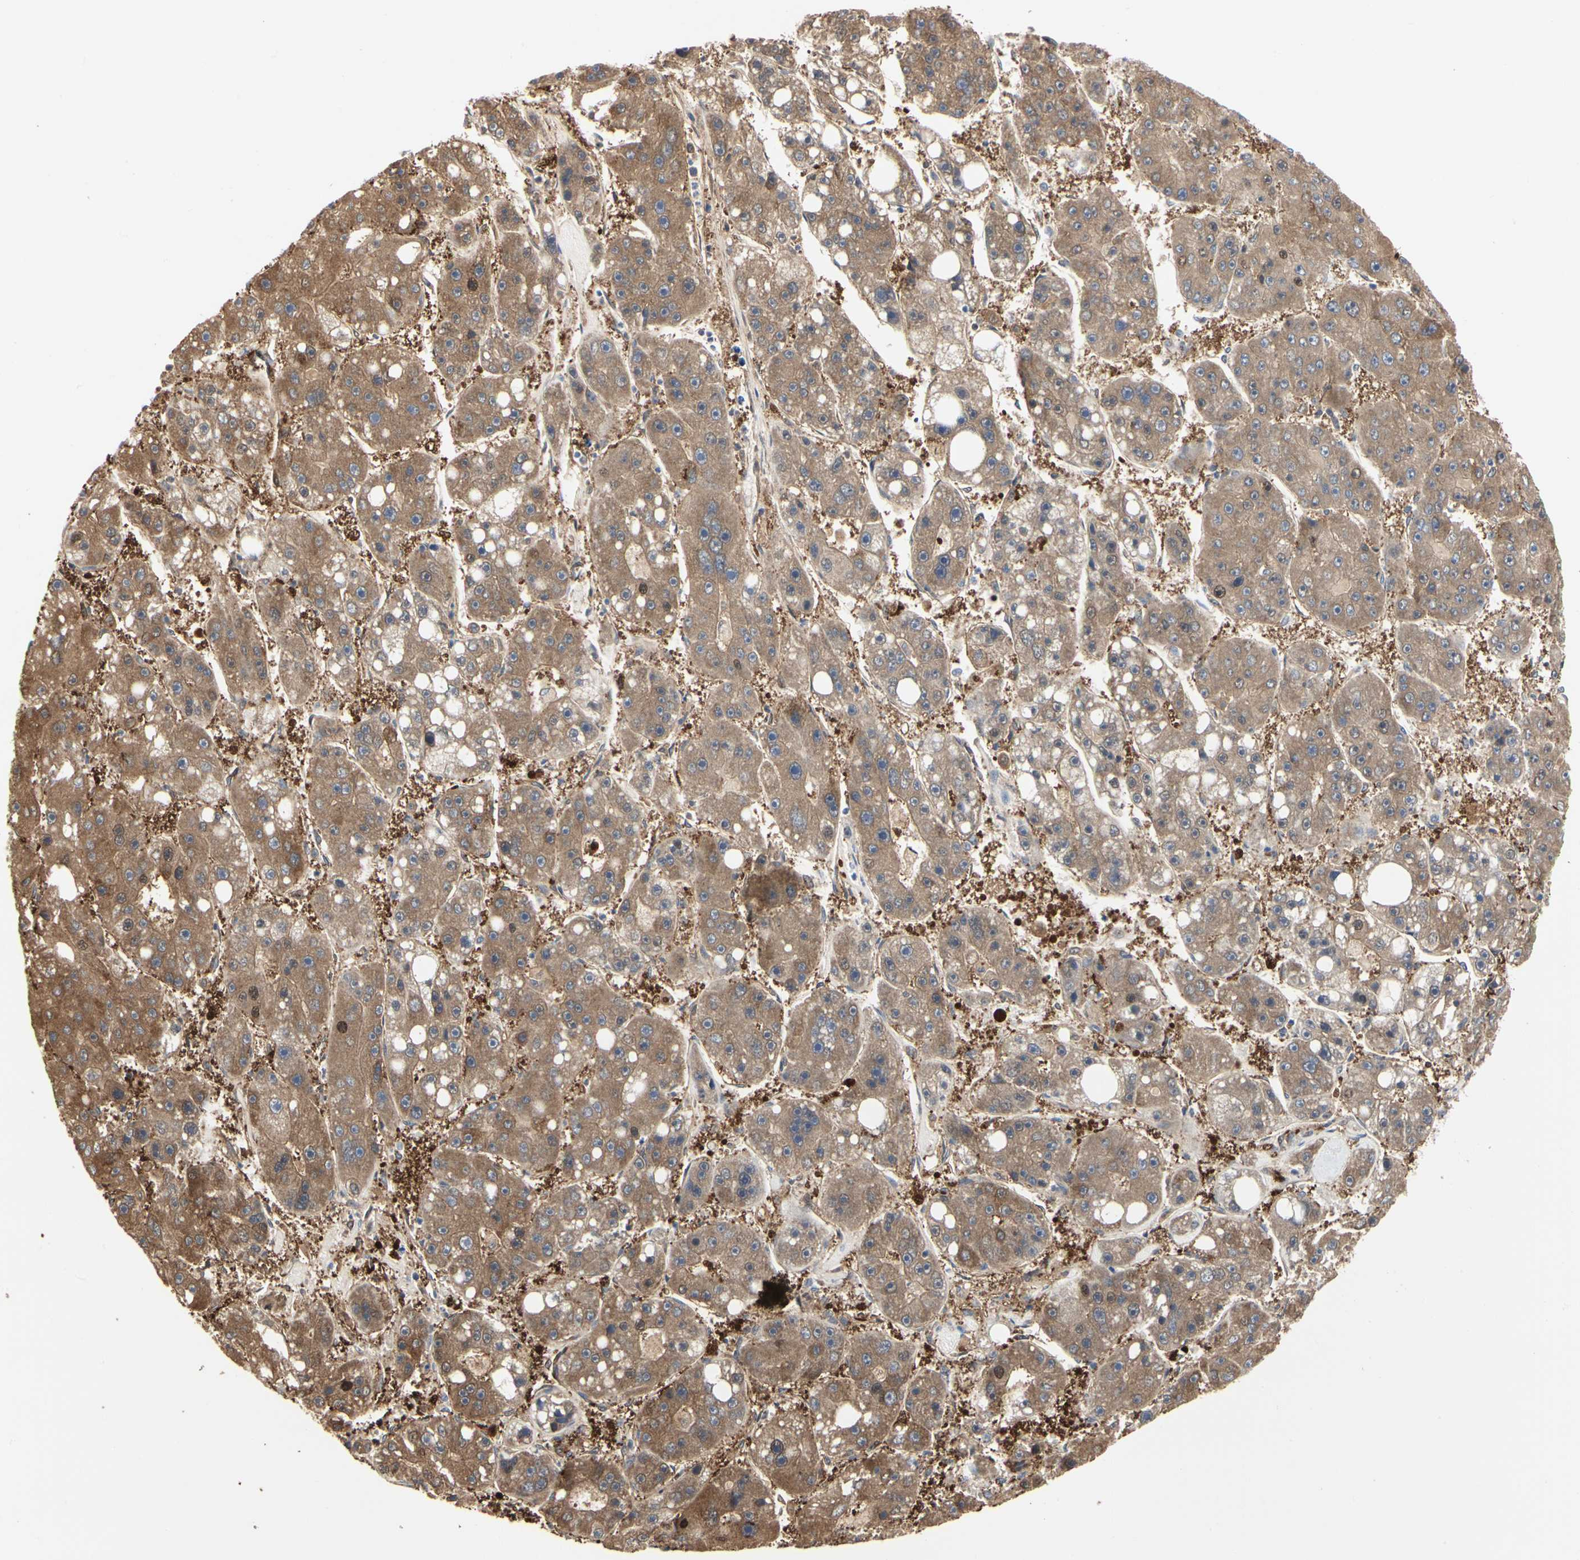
{"staining": {"intensity": "moderate", "quantity": ">75%", "location": "cytoplasmic/membranous"}, "tissue": "liver cancer", "cell_type": "Tumor cells", "image_type": "cancer", "snomed": [{"axis": "morphology", "description": "Carcinoma, Hepatocellular, NOS"}, {"axis": "topography", "description": "Liver"}], "caption": "This is an image of immunohistochemistry (IHC) staining of liver hepatocellular carcinoma, which shows moderate staining in the cytoplasmic/membranous of tumor cells.", "gene": "C3orf52", "patient": {"sex": "female", "age": 61}}